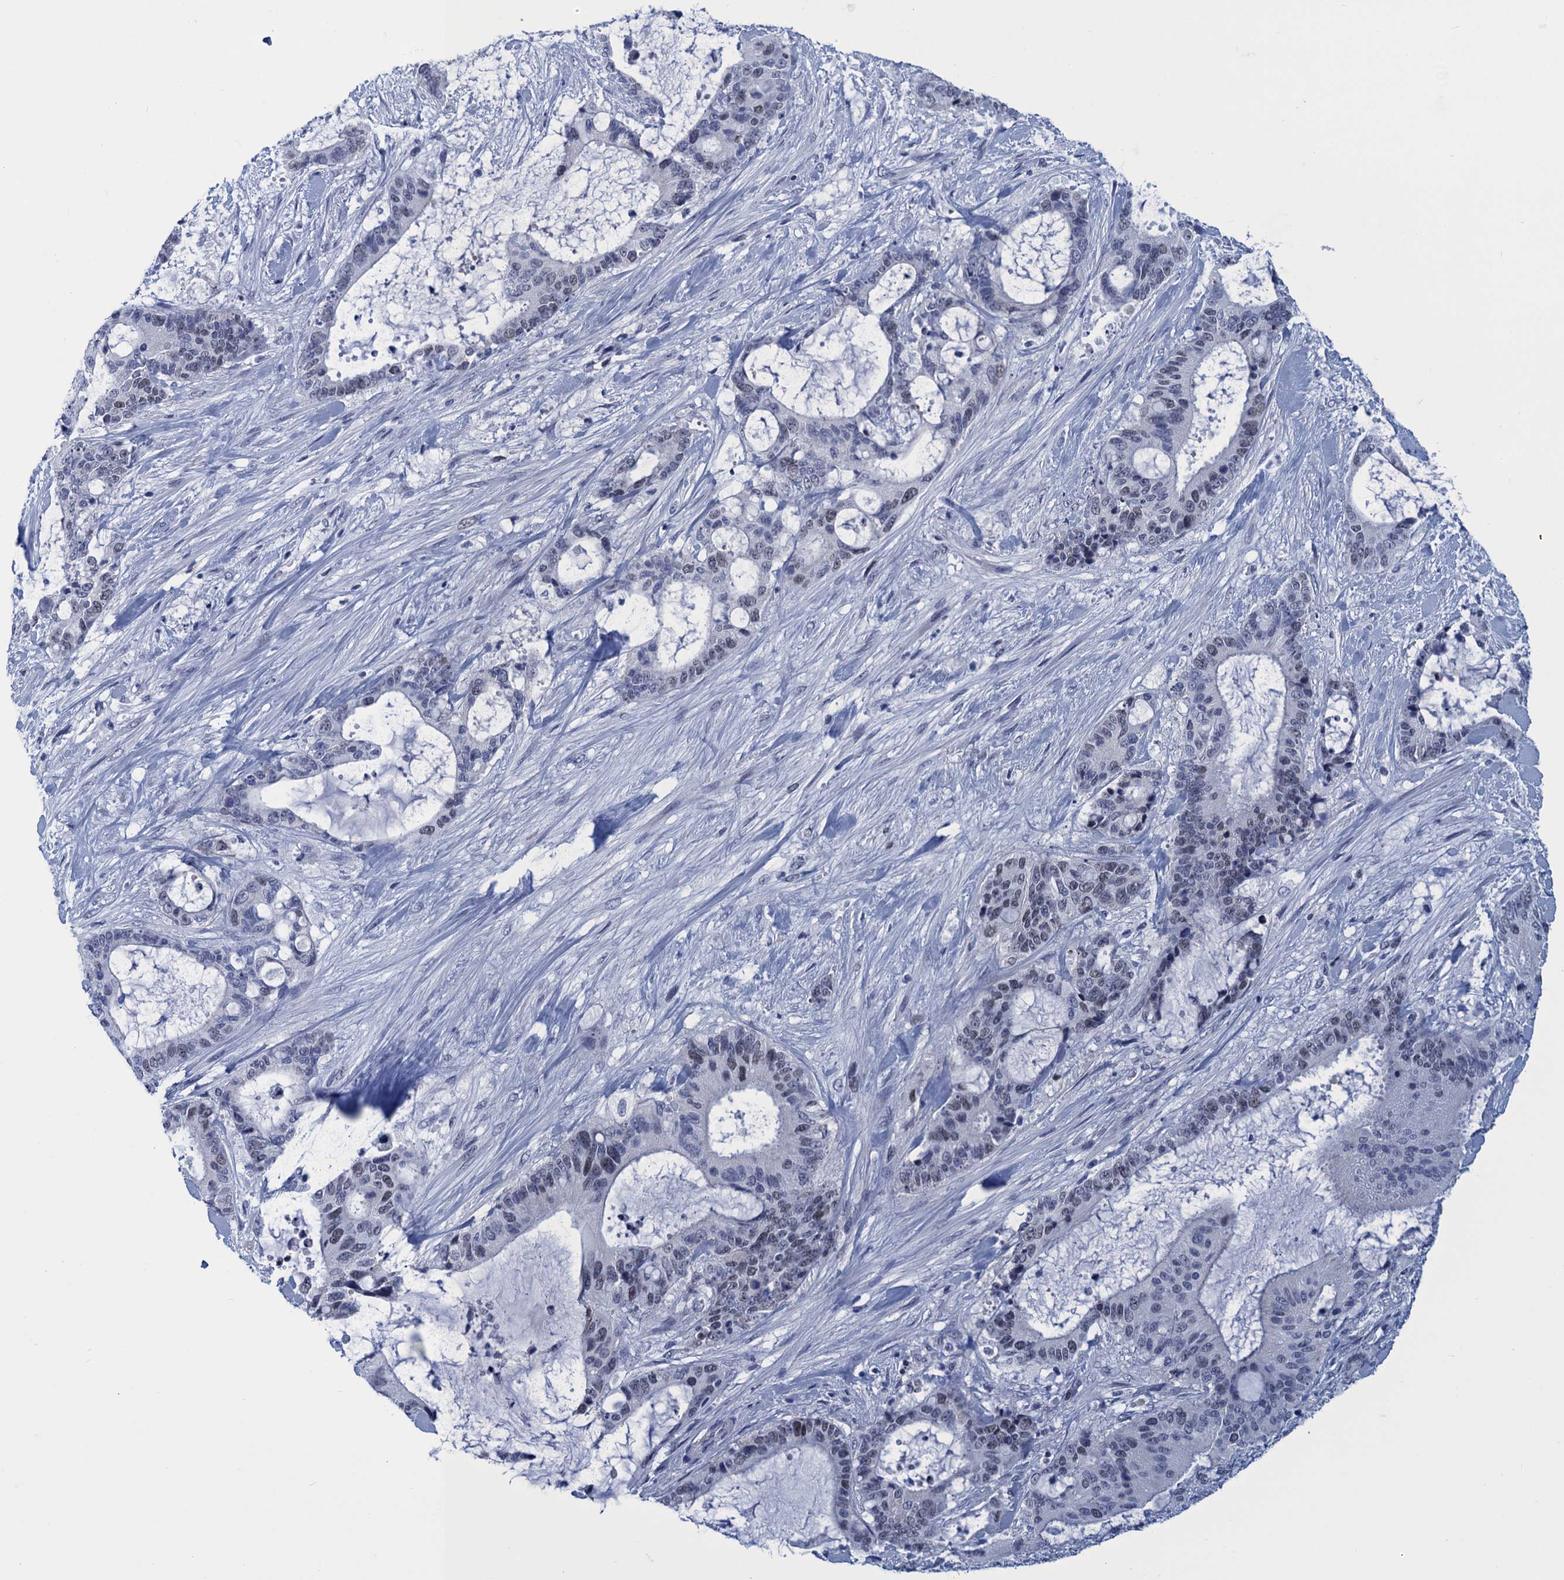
{"staining": {"intensity": "negative", "quantity": "none", "location": "none"}, "tissue": "liver cancer", "cell_type": "Tumor cells", "image_type": "cancer", "snomed": [{"axis": "morphology", "description": "Normal tissue, NOS"}, {"axis": "morphology", "description": "Cholangiocarcinoma"}, {"axis": "topography", "description": "Liver"}, {"axis": "topography", "description": "Peripheral nerve tissue"}], "caption": "Immunohistochemistry of cholangiocarcinoma (liver) reveals no expression in tumor cells. (Brightfield microscopy of DAB immunohistochemistry (IHC) at high magnification).", "gene": "GINS3", "patient": {"sex": "female", "age": 73}}